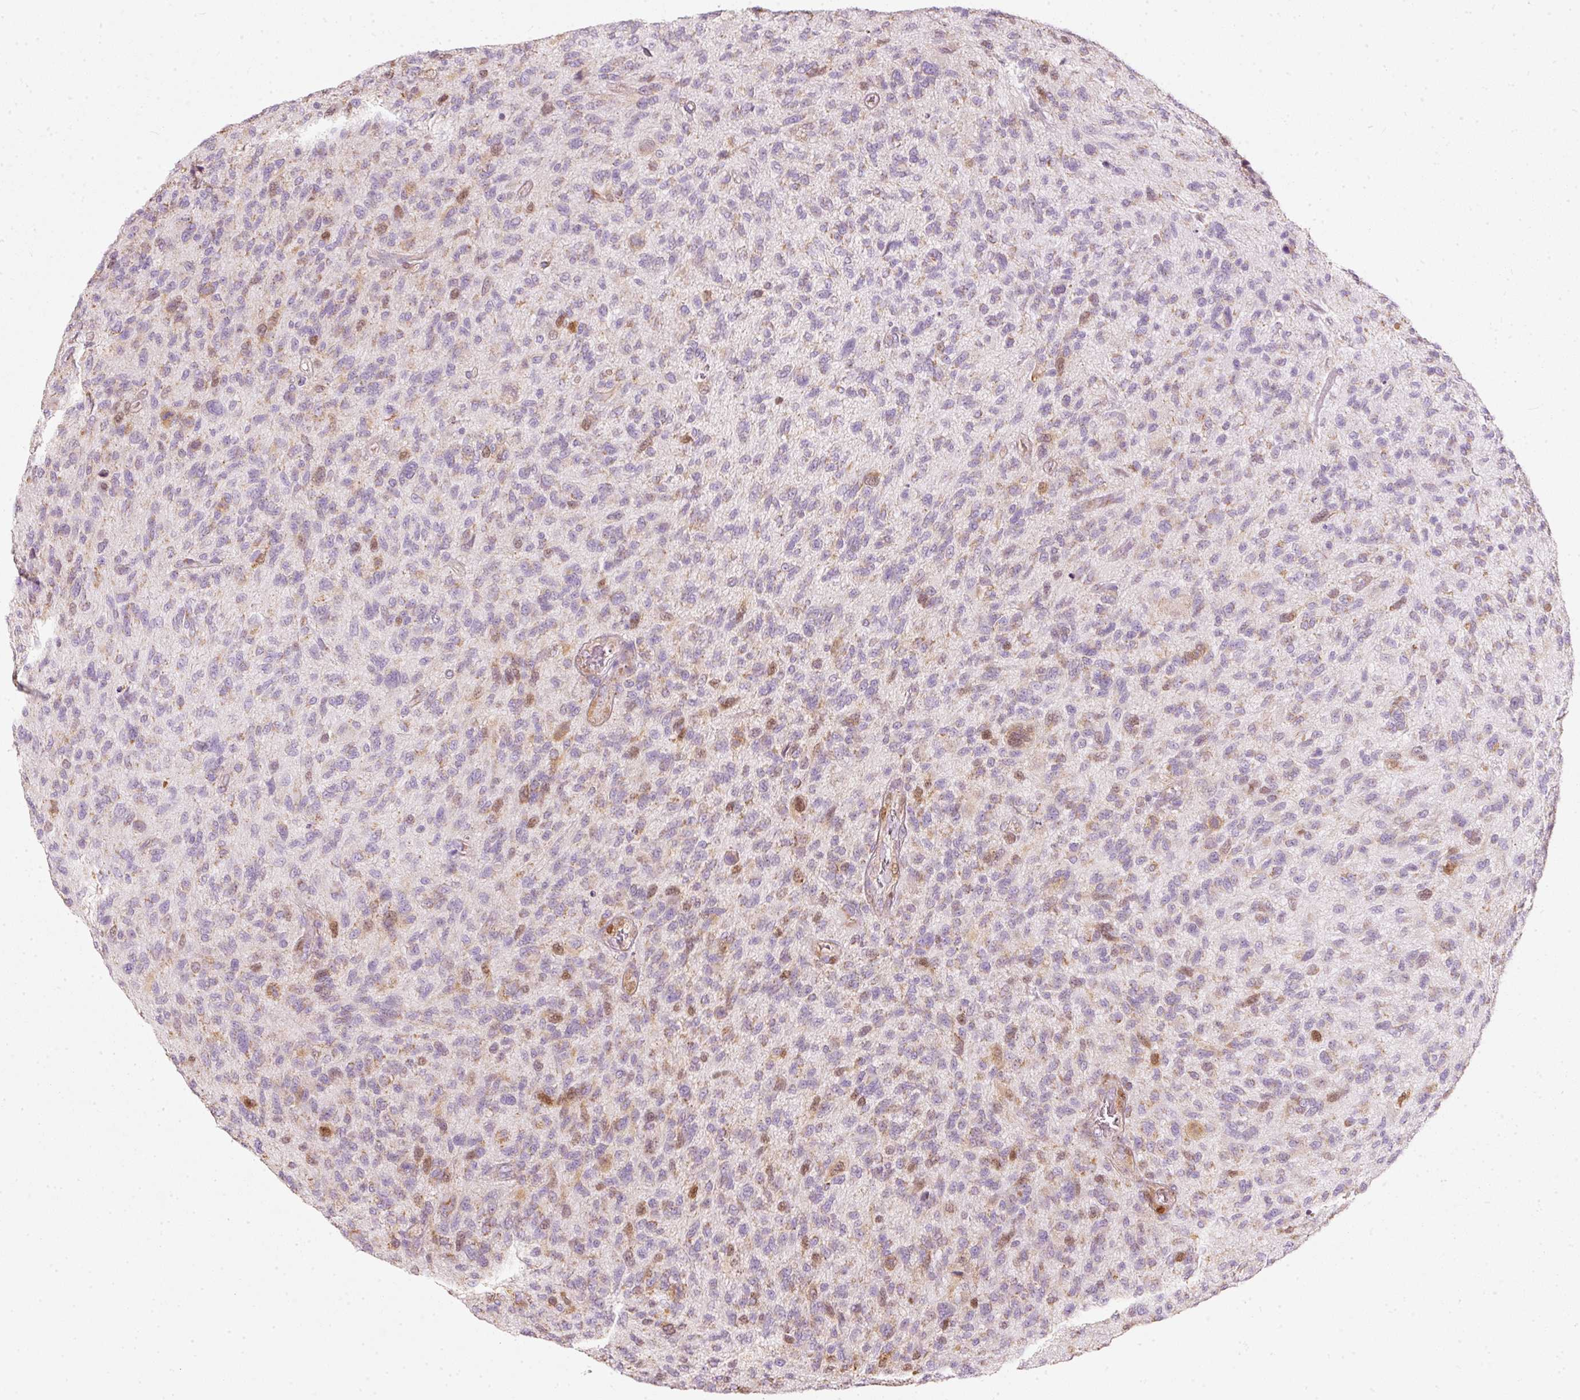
{"staining": {"intensity": "moderate", "quantity": "25%-75%", "location": "nuclear"}, "tissue": "glioma", "cell_type": "Tumor cells", "image_type": "cancer", "snomed": [{"axis": "morphology", "description": "Glioma, malignant, High grade"}, {"axis": "topography", "description": "Brain"}], "caption": "Brown immunohistochemical staining in human malignant high-grade glioma displays moderate nuclear staining in approximately 25%-75% of tumor cells. Nuclei are stained in blue.", "gene": "DUT", "patient": {"sex": "male", "age": 47}}